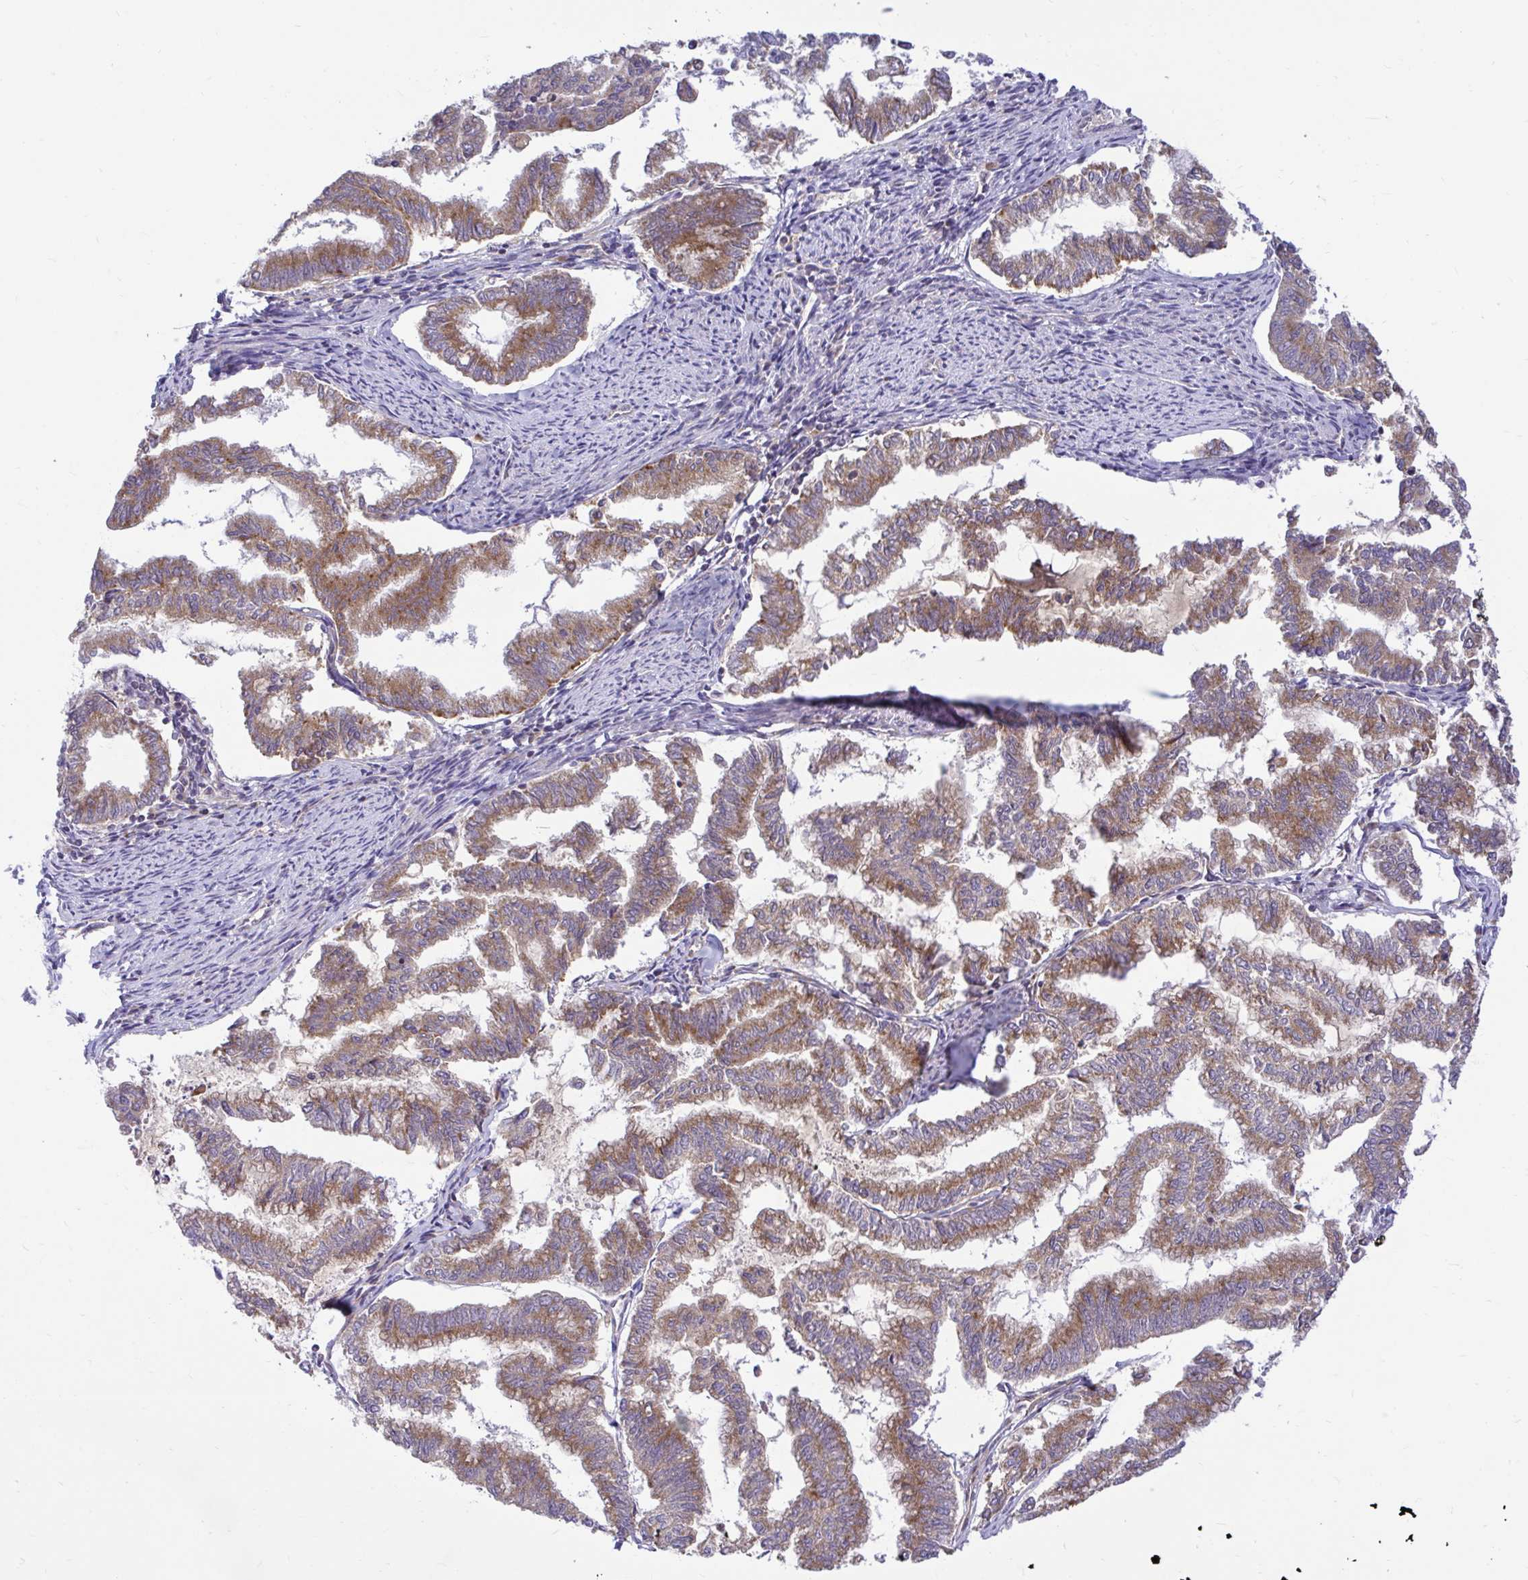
{"staining": {"intensity": "moderate", "quantity": ">75%", "location": "cytoplasmic/membranous"}, "tissue": "endometrial cancer", "cell_type": "Tumor cells", "image_type": "cancer", "snomed": [{"axis": "morphology", "description": "Adenocarcinoma, NOS"}, {"axis": "topography", "description": "Endometrium"}], "caption": "Moderate cytoplasmic/membranous staining is appreciated in about >75% of tumor cells in endometrial cancer (adenocarcinoma).", "gene": "VTI1B", "patient": {"sex": "female", "age": 79}}